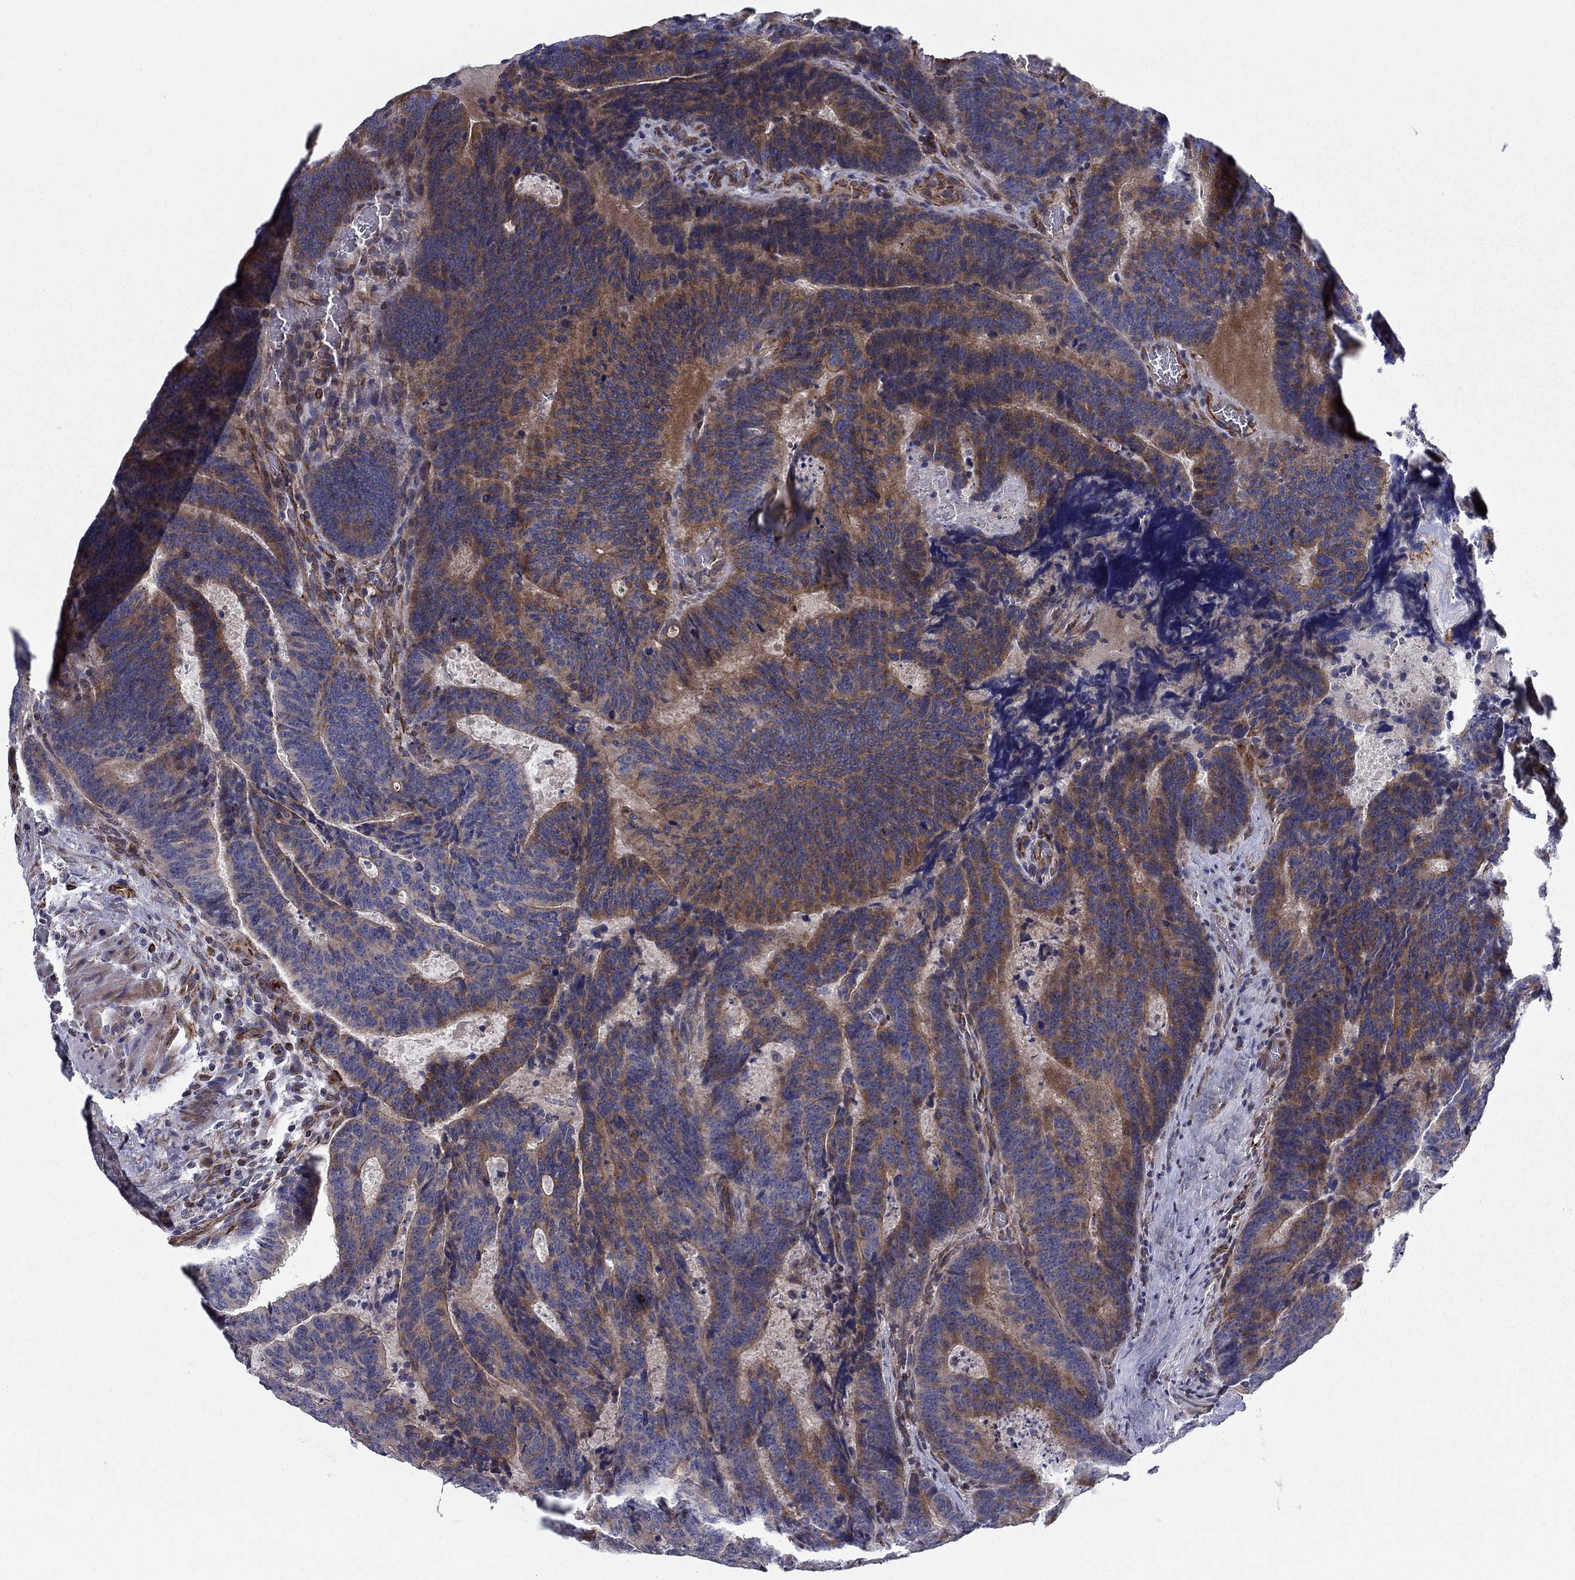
{"staining": {"intensity": "moderate", "quantity": "<25%", "location": "cytoplasmic/membranous"}, "tissue": "colorectal cancer", "cell_type": "Tumor cells", "image_type": "cancer", "snomed": [{"axis": "morphology", "description": "Adenocarcinoma, NOS"}, {"axis": "topography", "description": "Colon"}], "caption": "This is a photomicrograph of immunohistochemistry staining of adenocarcinoma (colorectal), which shows moderate expression in the cytoplasmic/membranous of tumor cells.", "gene": "CLSTN1", "patient": {"sex": "female", "age": 82}}